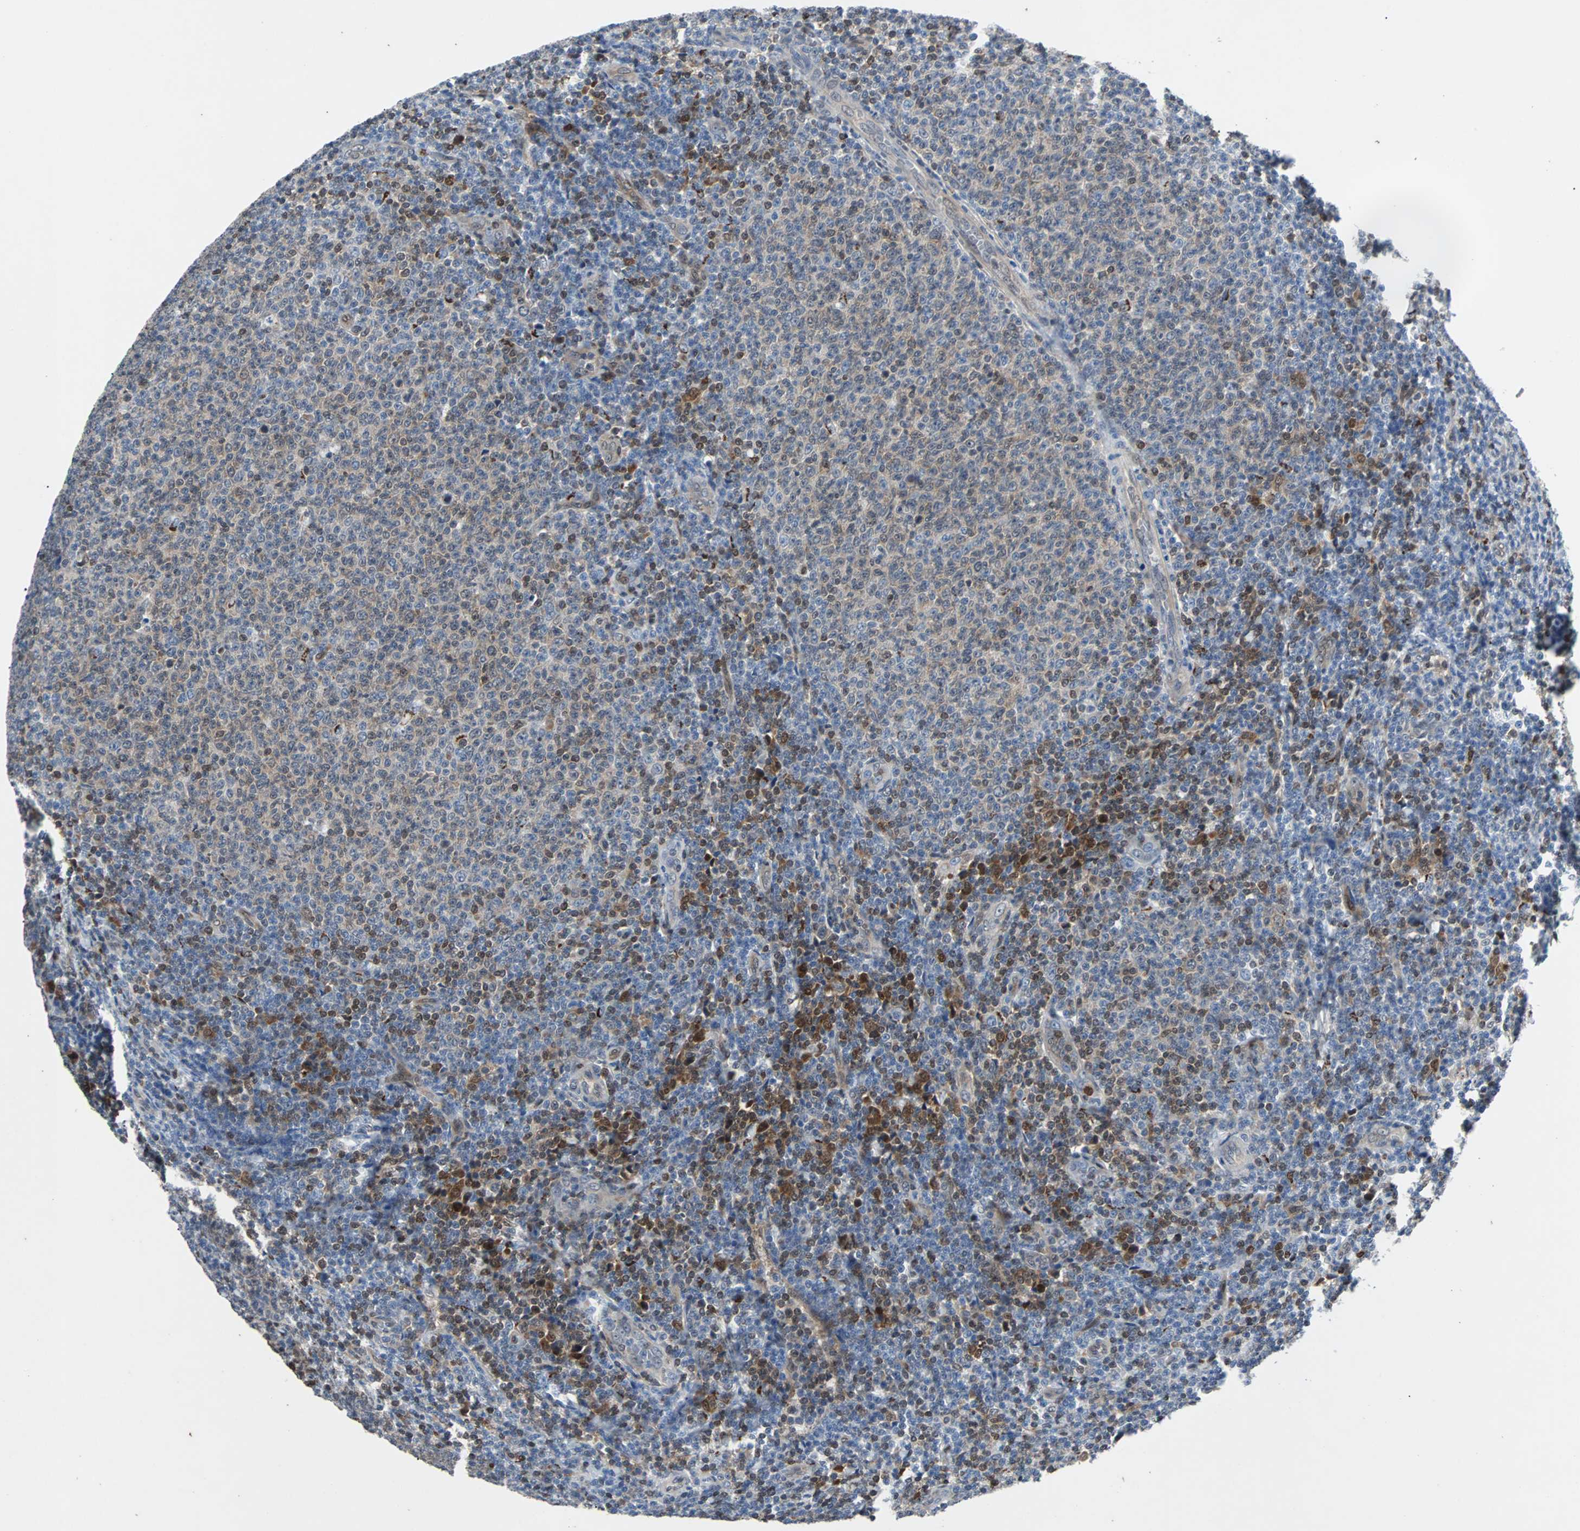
{"staining": {"intensity": "moderate", "quantity": "25%-75%", "location": "nuclear"}, "tissue": "lymphoma", "cell_type": "Tumor cells", "image_type": "cancer", "snomed": [{"axis": "morphology", "description": "Malignant lymphoma, non-Hodgkin's type, Low grade"}, {"axis": "topography", "description": "Lymph node"}], "caption": "Lymphoma stained with a brown dye displays moderate nuclear positive positivity in approximately 25%-75% of tumor cells.", "gene": "MAP2K6", "patient": {"sex": "male", "age": 66}}